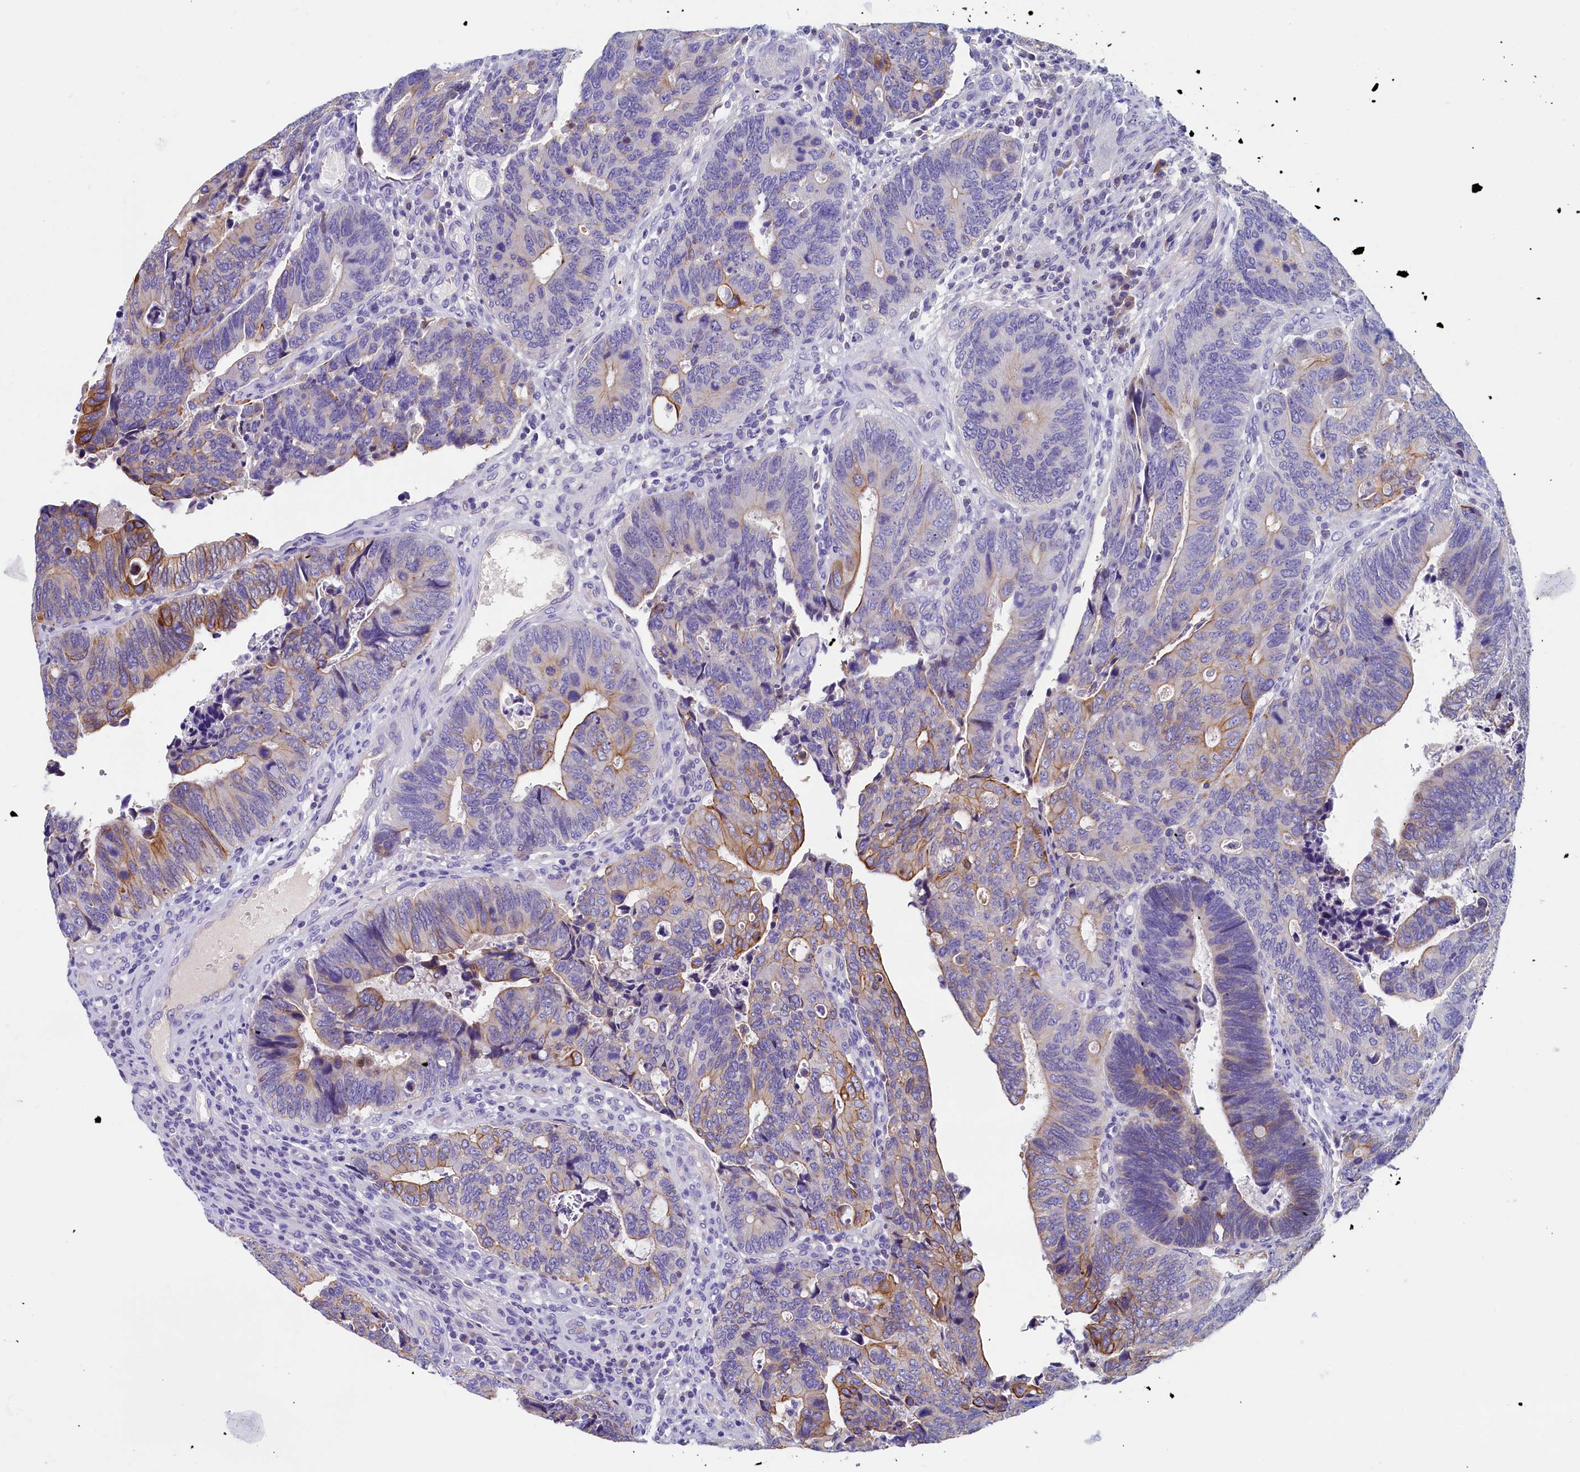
{"staining": {"intensity": "moderate", "quantity": "<25%", "location": "cytoplasmic/membranous"}, "tissue": "colorectal cancer", "cell_type": "Tumor cells", "image_type": "cancer", "snomed": [{"axis": "morphology", "description": "Adenocarcinoma, NOS"}, {"axis": "topography", "description": "Colon"}], "caption": "DAB (3,3'-diaminobenzidine) immunohistochemical staining of colorectal adenocarcinoma displays moderate cytoplasmic/membranous protein expression in about <25% of tumor cells. Immunohistochemistry stains the protein of interest in brown and the nuclei are stained blue.", "gene": "GUCA1C", "patient": {"sex": "male", "age": 87}}